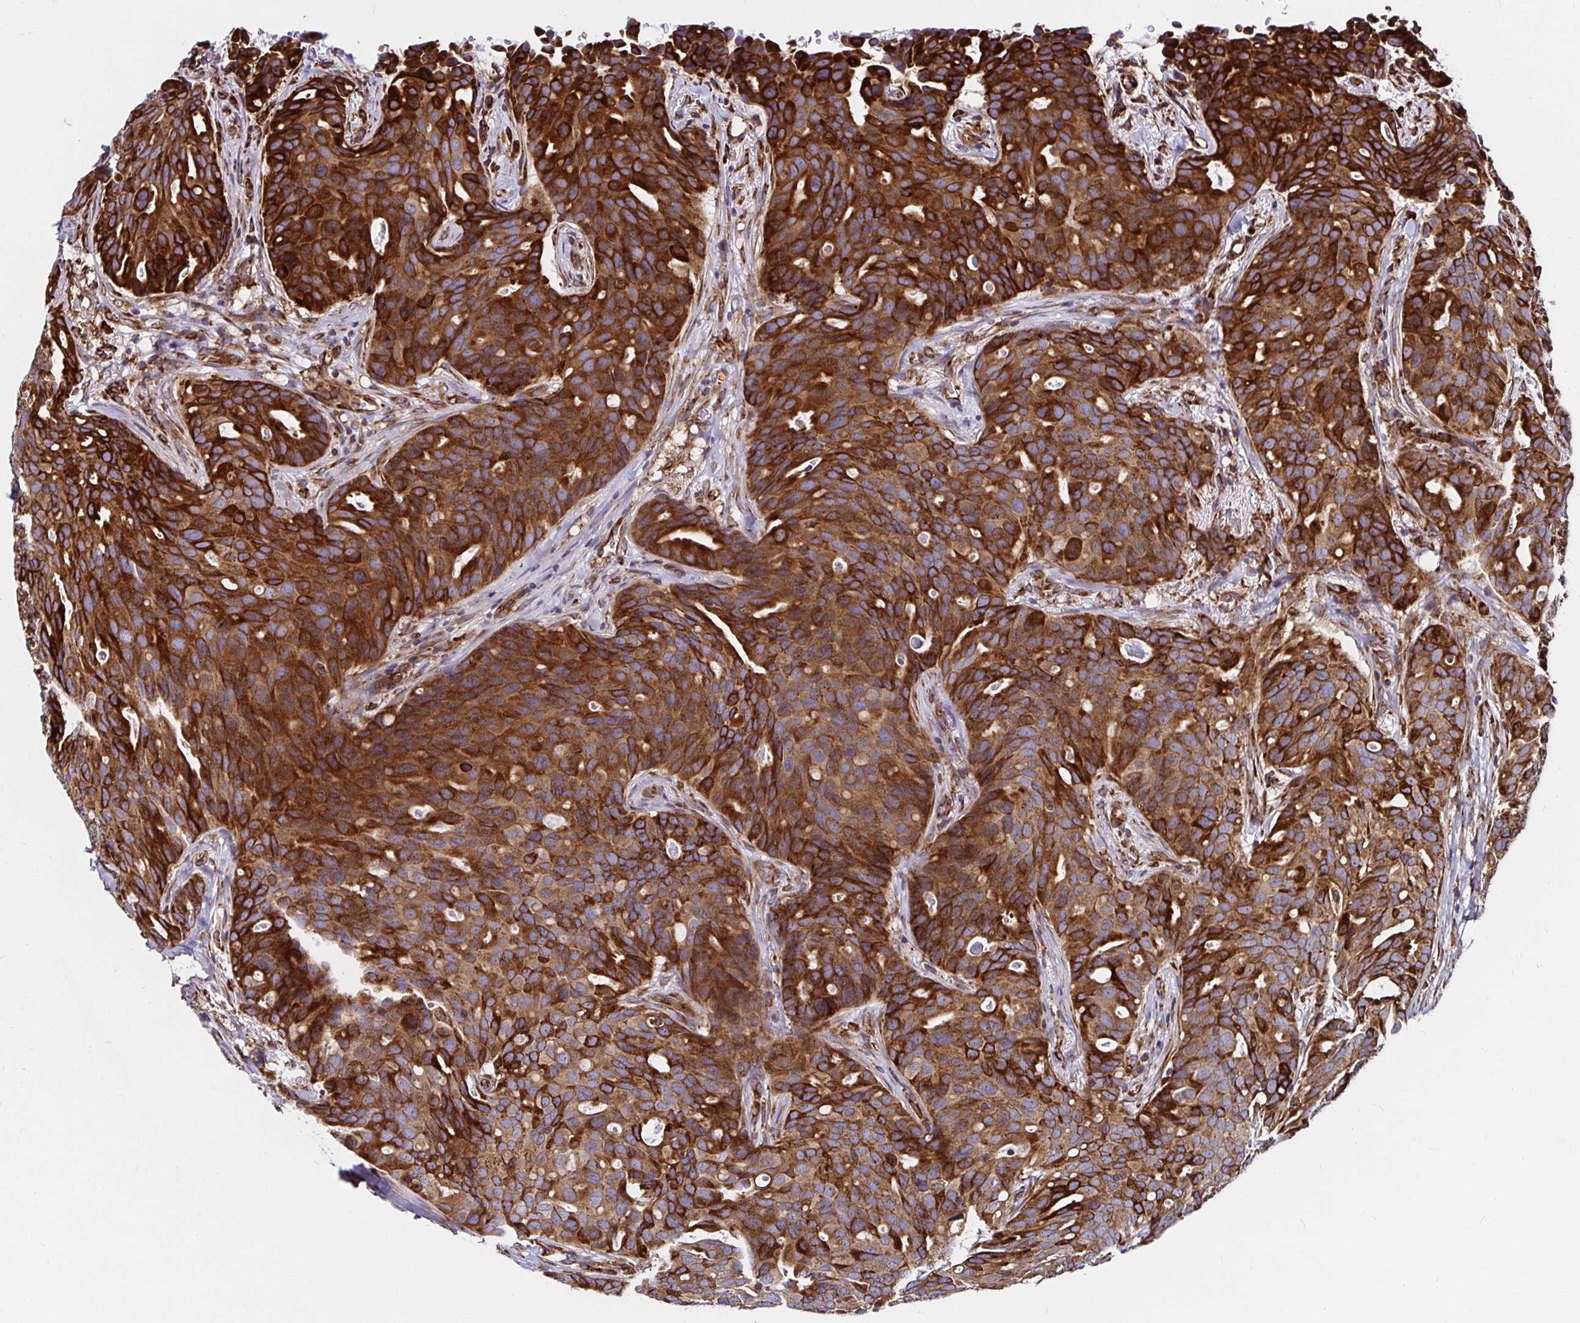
{"staining": {"intensity": "strong", "quantity": ">75%", "location": "cytoplasmic/membranous"}, "tissue": "breast cancer", "cell_type": "Tumor cells", "image_type": "cancer", "snomed": [{"axis": "morphology", "description": "Duct carcinoma"}, {"axis": "topography", "description": "Breast"}], "caption": "This photomicrograph shows immunohistochemistry (IHC) staining of breast cancer (invasive ductal carcinoma), with high strong cytoplasmic/membranous positivity in approximately >75% of tumor cells.", "gene": "SMYD3", "patient": {"sex": "female", "age": 54}}